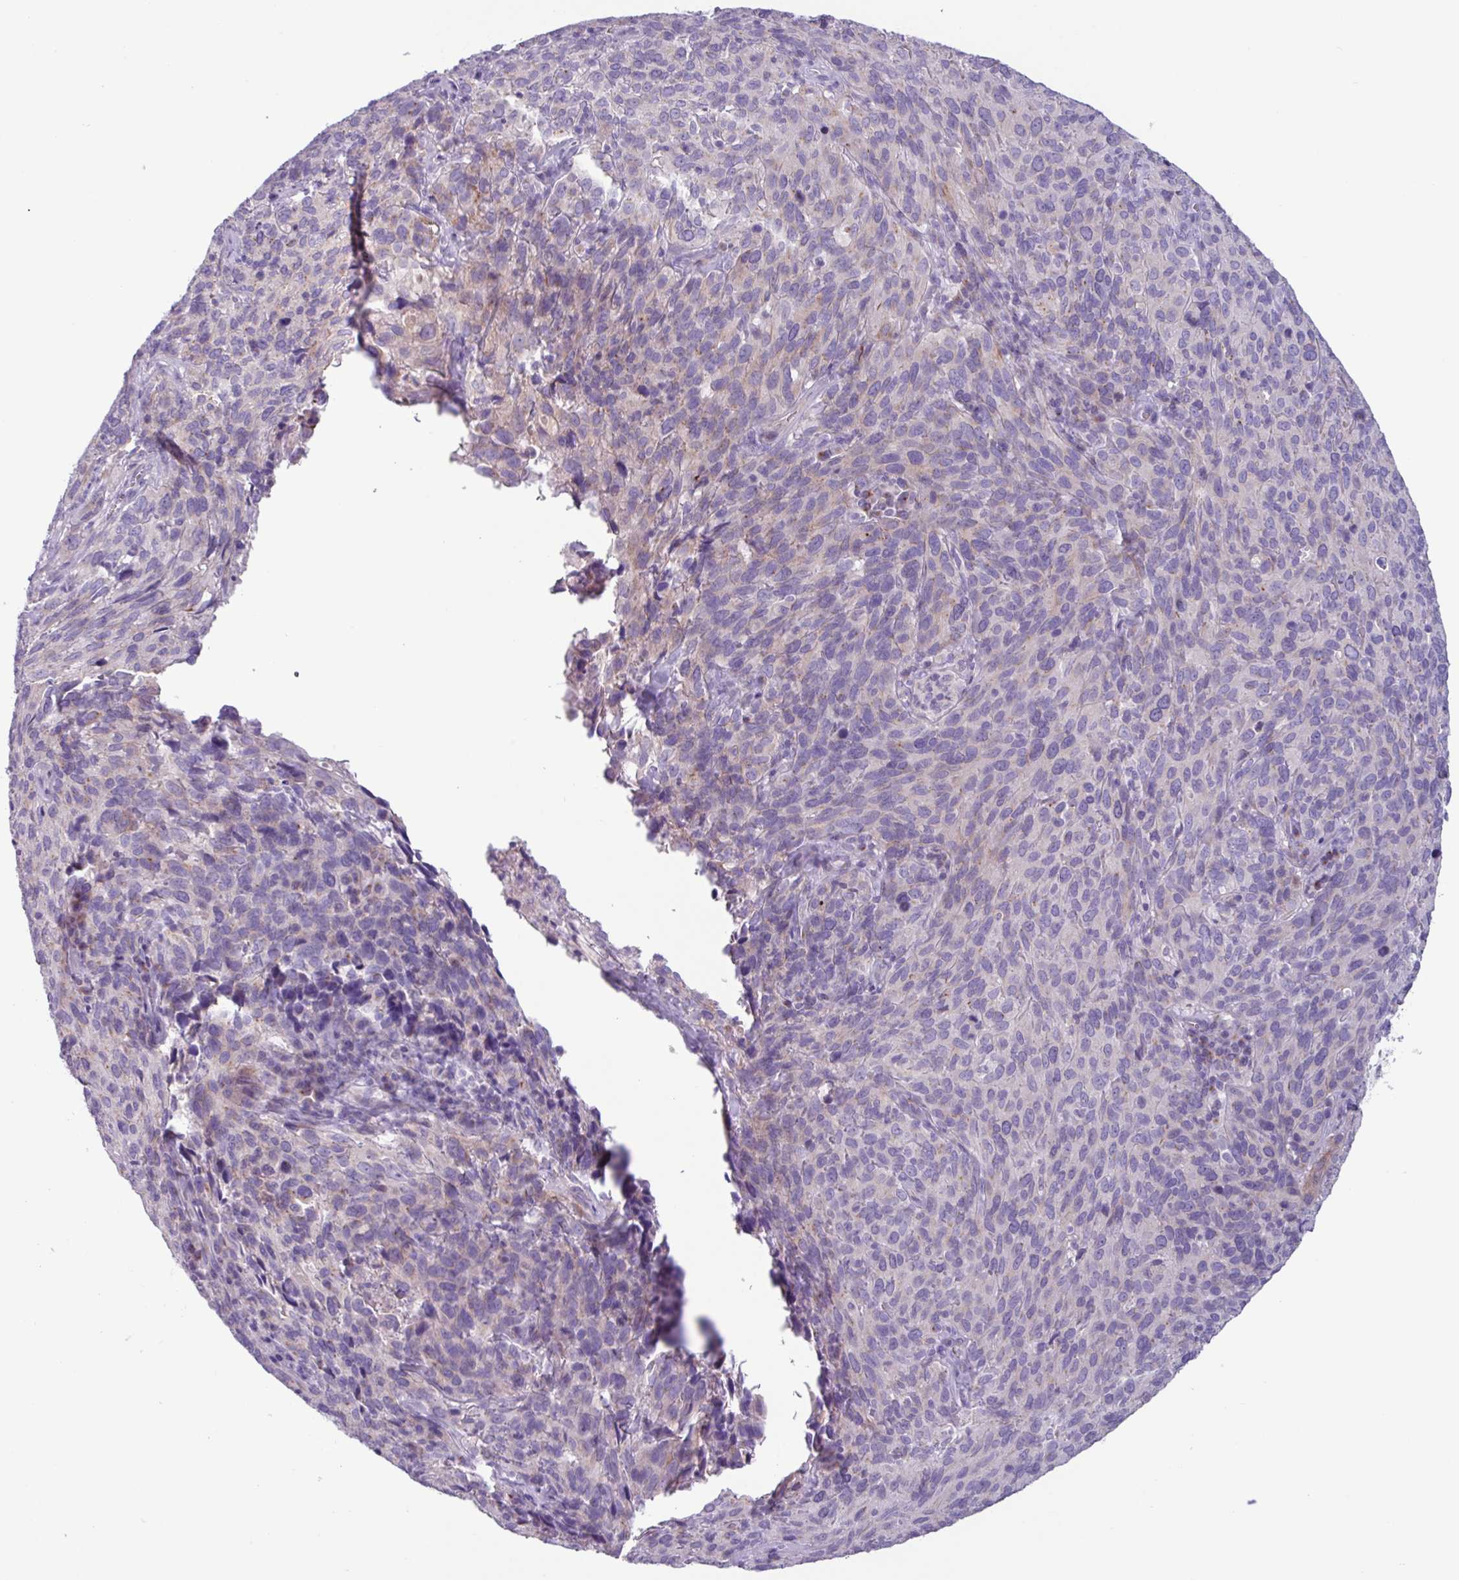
{"staining": {"intensity": "weak", "quantity": "<25%", "location": "cytoplasmic/membranous"}, "tissue": "cervical cancer", "cell_type": "Tumor cells", "image_type": "cancer", "snomed": [{"axis": "morphology", "description": "Squamous cell carcinoma, NOS"}, {"axis": "topography", "description": "Cervix"}], "caption": "Tumor cells are negative for protein expression in human cervical cancer (squamous cell carcinoma).", "gene": "ADGRE1", "patient": {"sex": "female", "age": 51}}